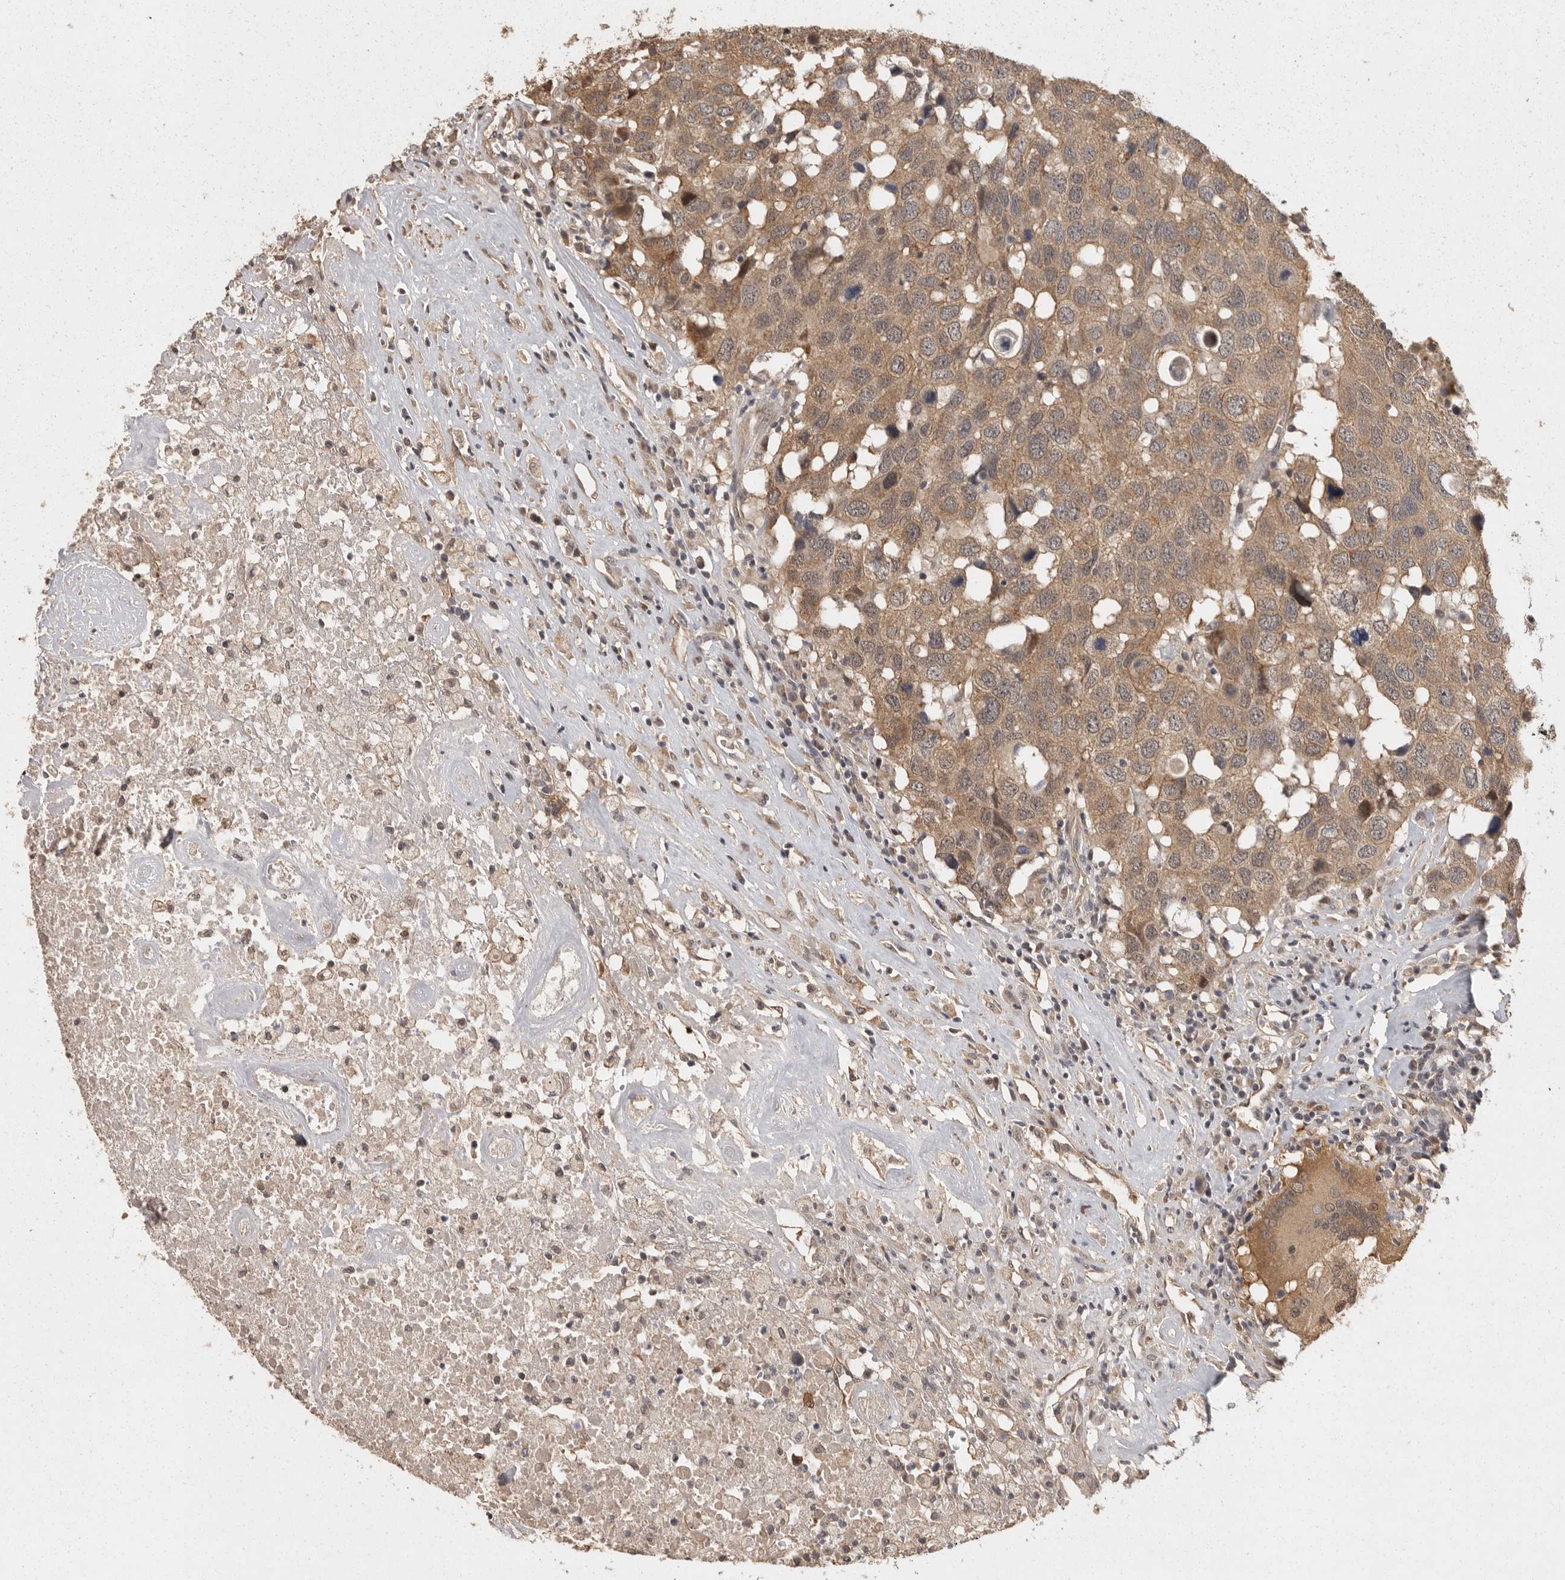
{"staining": {"intensity": "moderate", "quantity": ">75%", "location": "cytoplasmic/membranous"}, "tissue": "head and neck cancer", "cell_type": "Tumor cells", "image_type": "cancer", "snomed": [{"axis": "morphology", "description": "Squamous cell carcinoma, NOS"}, {"axis": "topography", "description": "Head-Neck"}], "caption": "Immunohistochemistry (IHC) histopathology image of neoplastic tissue: human head and neck squamous cell carcinoma stained using IHC exhibits medium levels of moderate protein expression localized specifically in the cytoplasmic/membranous of tumor cells, appearing as a cytoplasmic/membranous brown color.", "gene": "BAIAP2", "patient": {"sex": "male", "age": 66}}